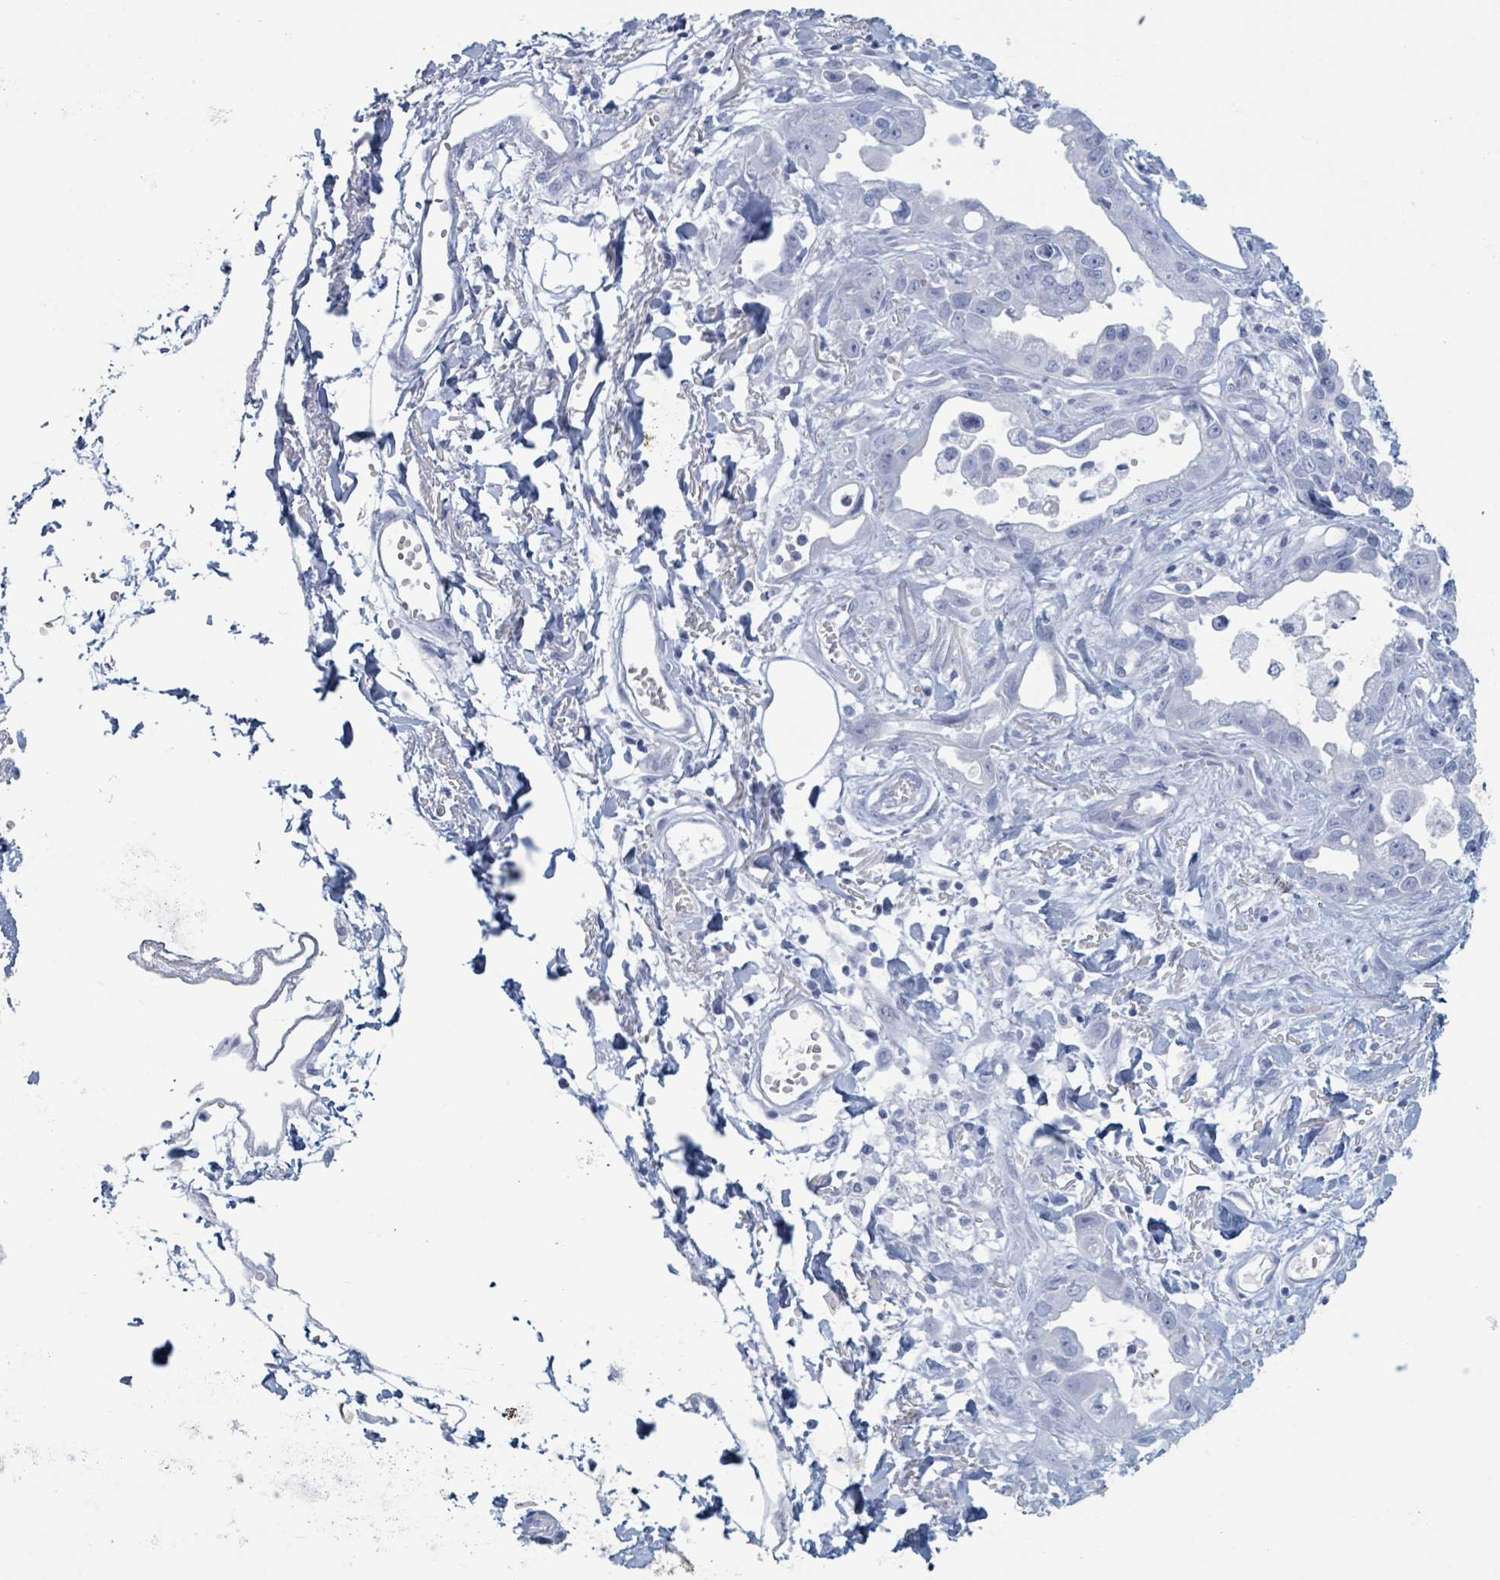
{"staining": {"intensity": "negative", "quantity": "none", "location": "none"}, "tissue": "stomach cancer", "cell_type": "Tumor cells", "image_type": "cancer", "snomed": [{"axis": "morphology", "description": "Adenocarcinoma, NOS"}, {"axis": "topography", "description": "Stomach"}], "caption": "Immunohistochemistry of stomach cancer demonstrates no positivity in tumor cells. The staining was performed using DAB to visualize the protein expression in brown, while the nuclei were stained in blue with hematoxylin (Magnification: 20x).", "gene": "KLK4", "patient": {"sex": "male", "age": 55}}